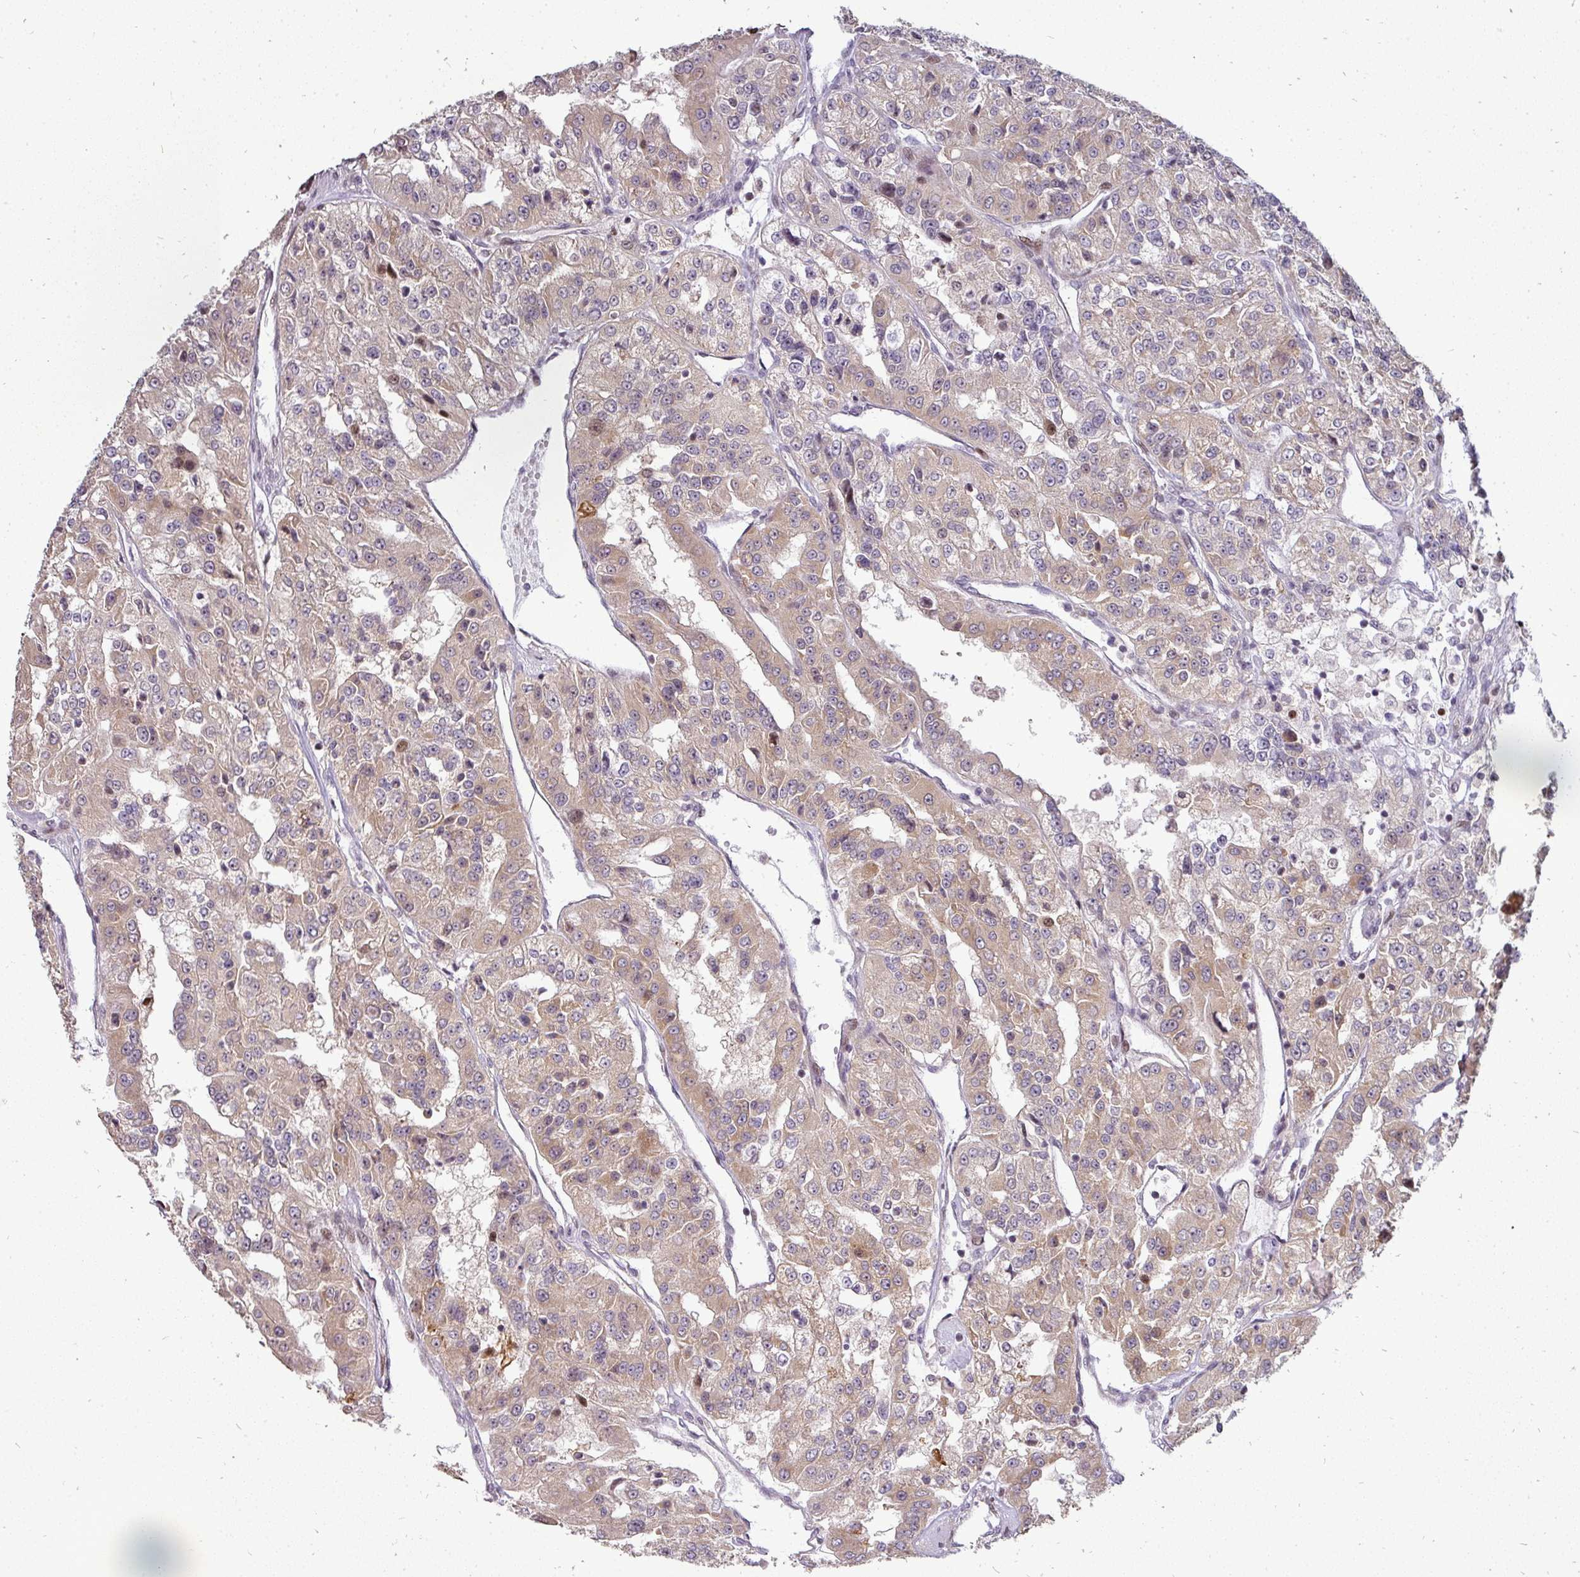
{"staining": {"intensity": "moderate", "quantity": "25%-75%", "location": "cytoplasmic/membranous"}, "tissue": "renal cancer", "cell_type": "Tumor cells", "image_type": "cancer", "snomed": [{"axis": "morphology", "description": "Adenocarcinoma, NOS"}, {"axis": "topography", "description": "Kidney"}], "caption": "This photomicrograph reveals IHC staining of human renal cancer (adenocarcinoma), with medium moderate cytoplasmic/membranous positivity in about 25%-75% of tumor cells.", "gene": "PATZ1", "patient": {"sex": "female", "age": 63}}